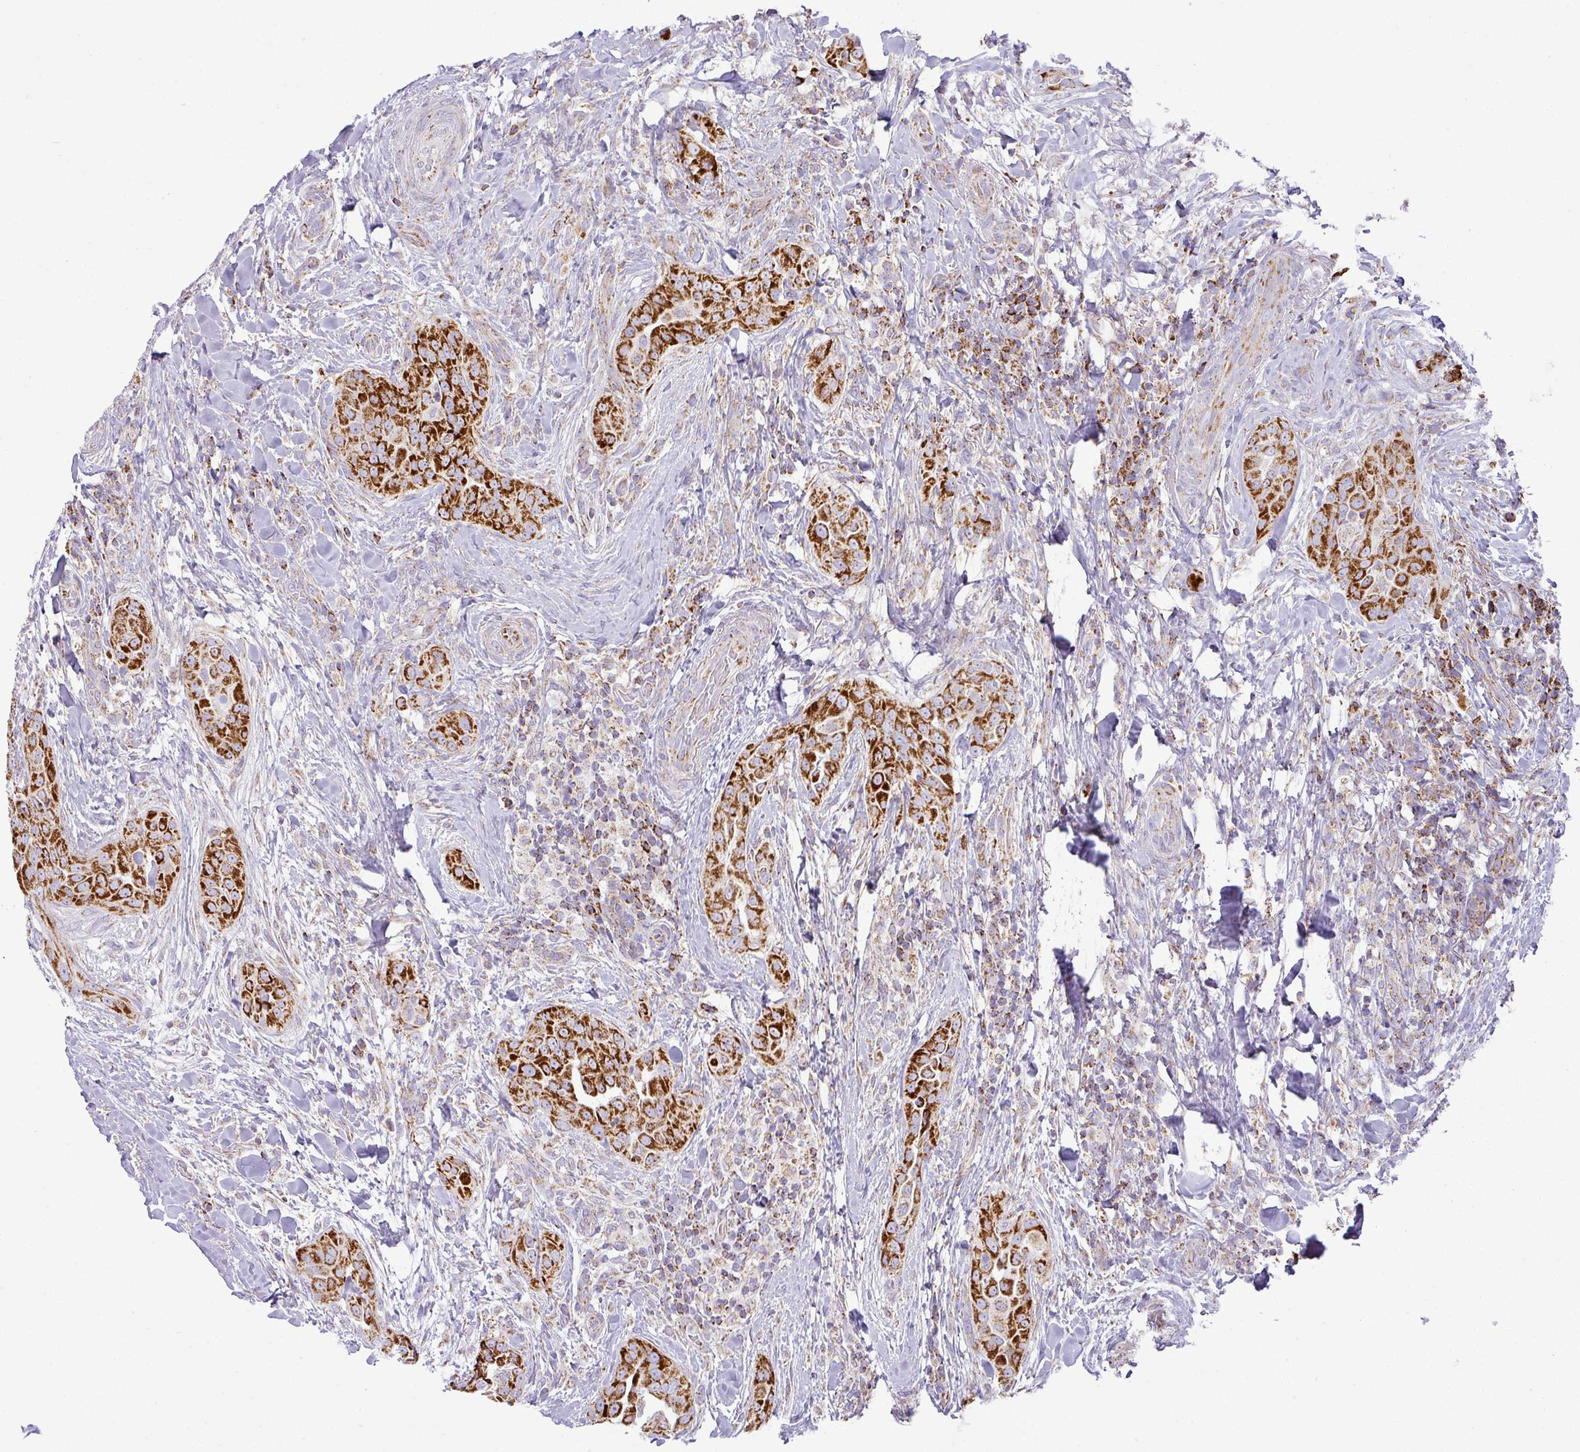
{"staining": {"intensity": "strong", "quantity": ">75%", "location": "cytoplasmic/membranous"}, "tissue": "thyroid cancer", "cell_type": "Tumor cells", "image_type": "cancer", "snomed": [{"axis": "morphology", "description": "Papillary adenocarcinoma, NOS"}, {"axis": "topography", "description": "Thyroid gland"}], "caption": "A brown stain labels strong cytoplasmic/membranous expression of a protein in thyroid papillary adenocarcinoma tumor cells. The protein of interest is stained brown, and the nuclei are stained in blue (DAB (3,3'-diaminobenzidine) IHC with brightfield microscopy, high magnification).", "gene": "ZNF81", "patient": {"sex": "male", "age": 61}}